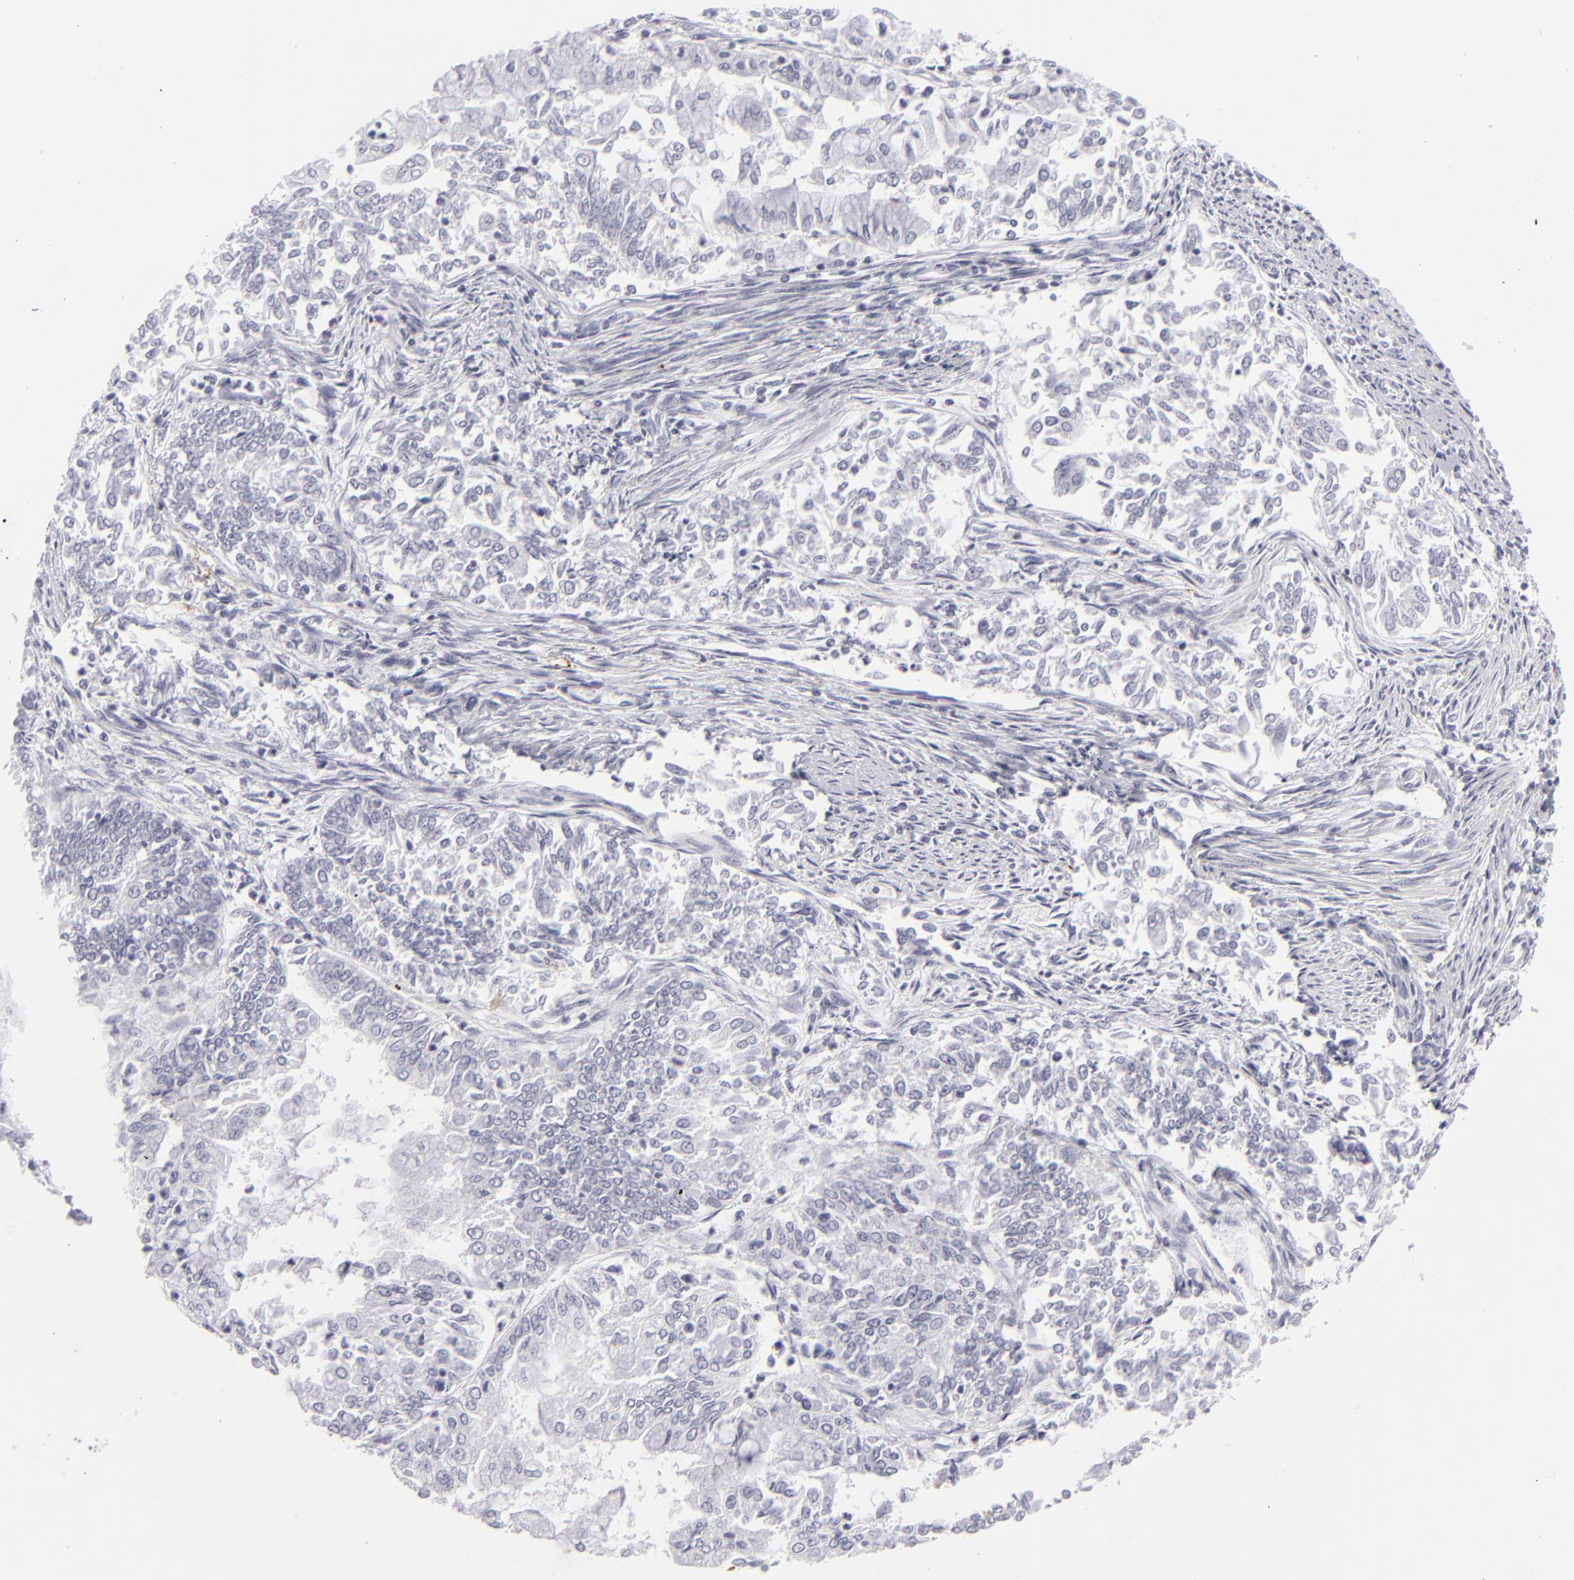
{"staining": {"intensity": "negative", "quantity": "none", "location": "none"}, "tissue": "endometrial cancer", "cell_type": "Tumor cells", "image_type": "cancer", "snomed": [{"axis": "morphology", "description": "Adenocarcinoma, NOS"}, {"axis": "topography", "description": "Endometrium"}], "caption": "High power microscopy photomicrograph of an immunohistochemistry (IHC) histopathology image of endometrial adenocarcinoma, revealing no significant staining in tumor cells.", "gene": "C9", "patient": {"sex": "female", "age": 75}}